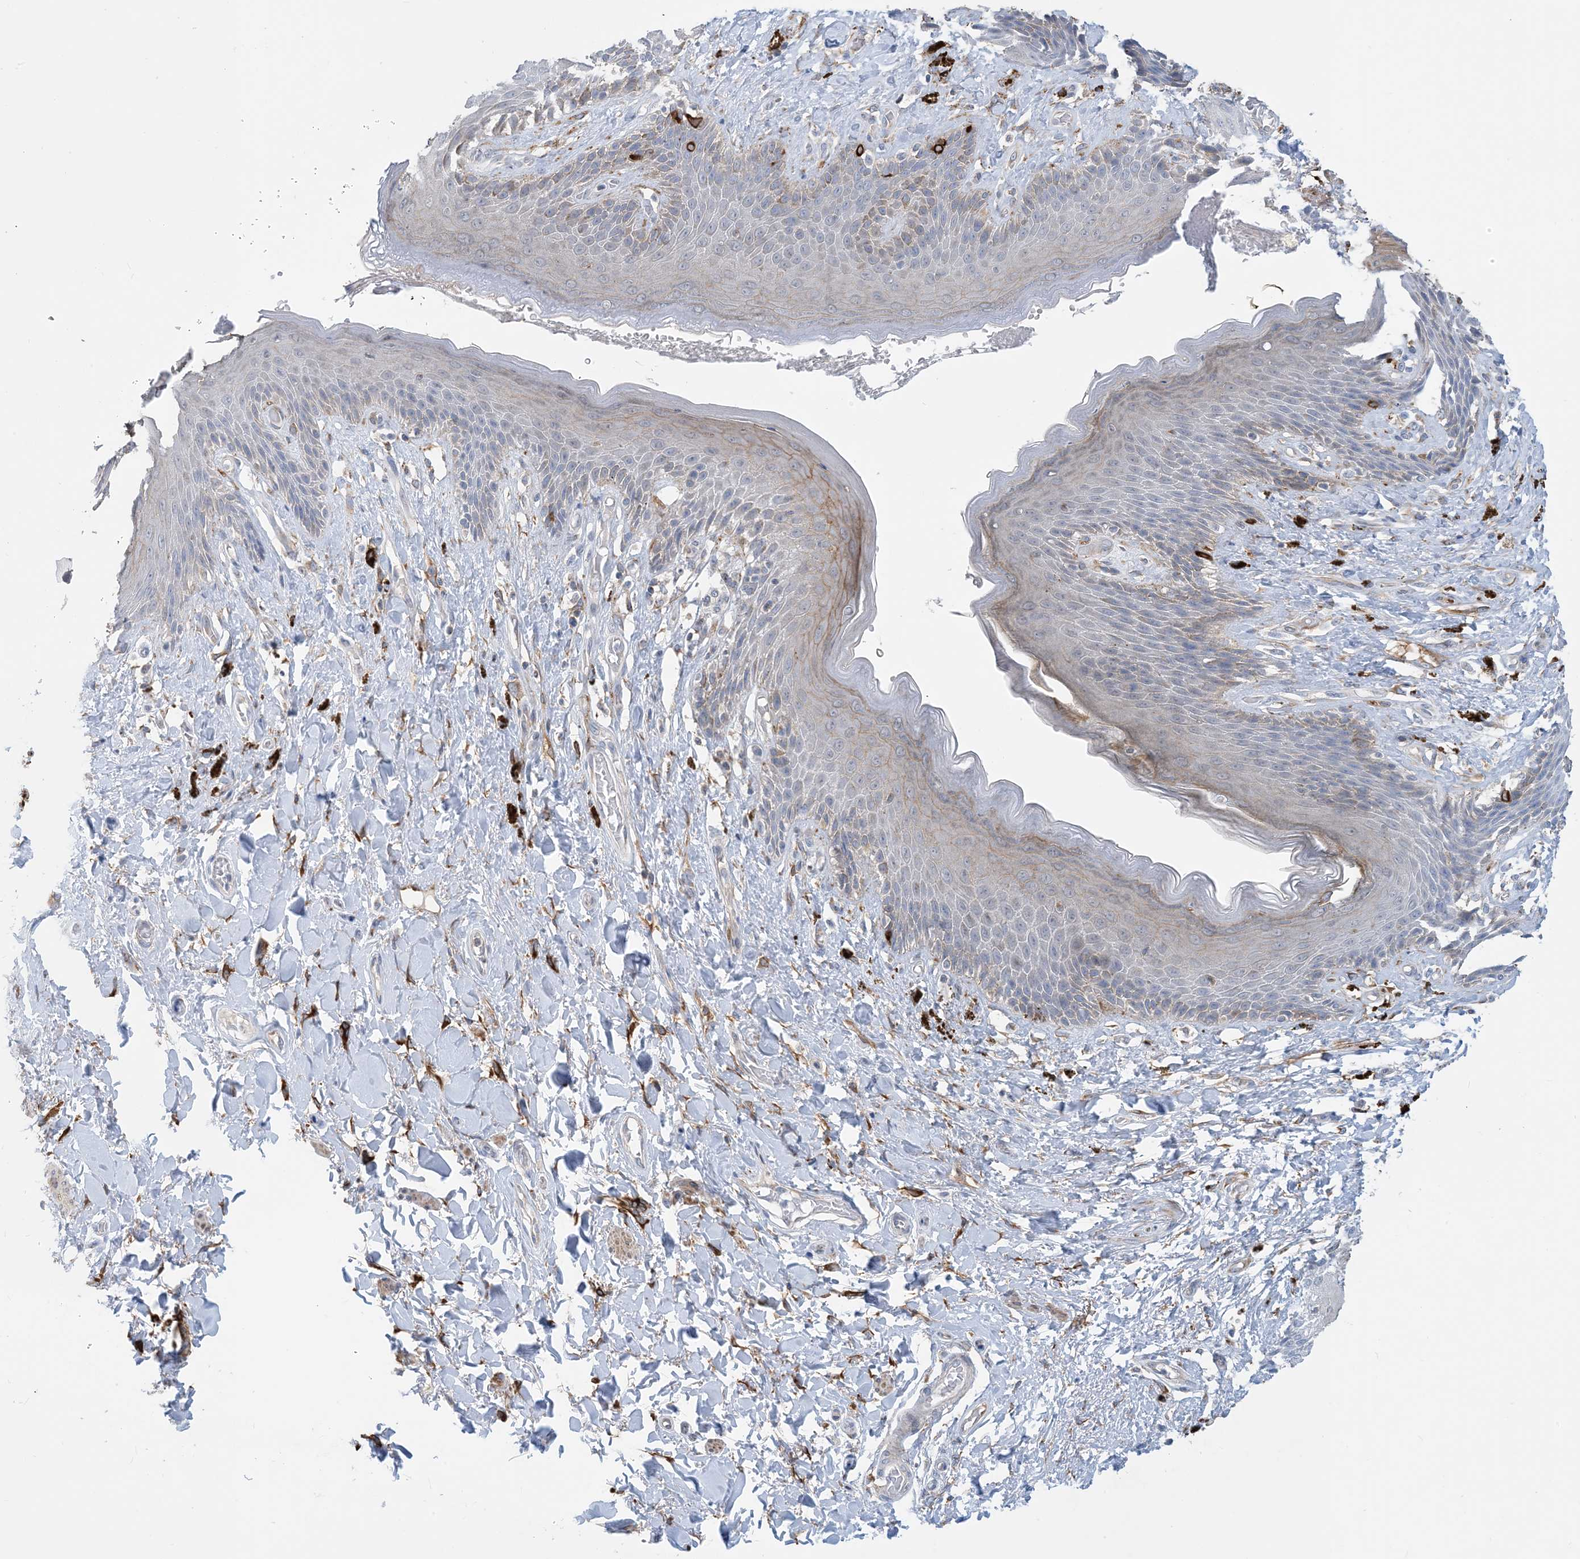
{"staining": {"intensity": "moderate", "quantity": "<25%", "location": "cytoplasmic/membranous"}, "tissue": "skin", "cell_type": "Epidermal cells", "image_type": "normal", "snomed": [{"axis": "morphology", "description": "Normal tissue, NOS"}, {"axis": "topography", "description": "Anal"}], "caption": "Skin was stained to show a protein in brown. There is low levels of moderate cytoplasmic/membranous staining in approximately <25% of epidermal cells.", "gene": "EIF2A", "patient": {"sex": "female", "age": 78}}